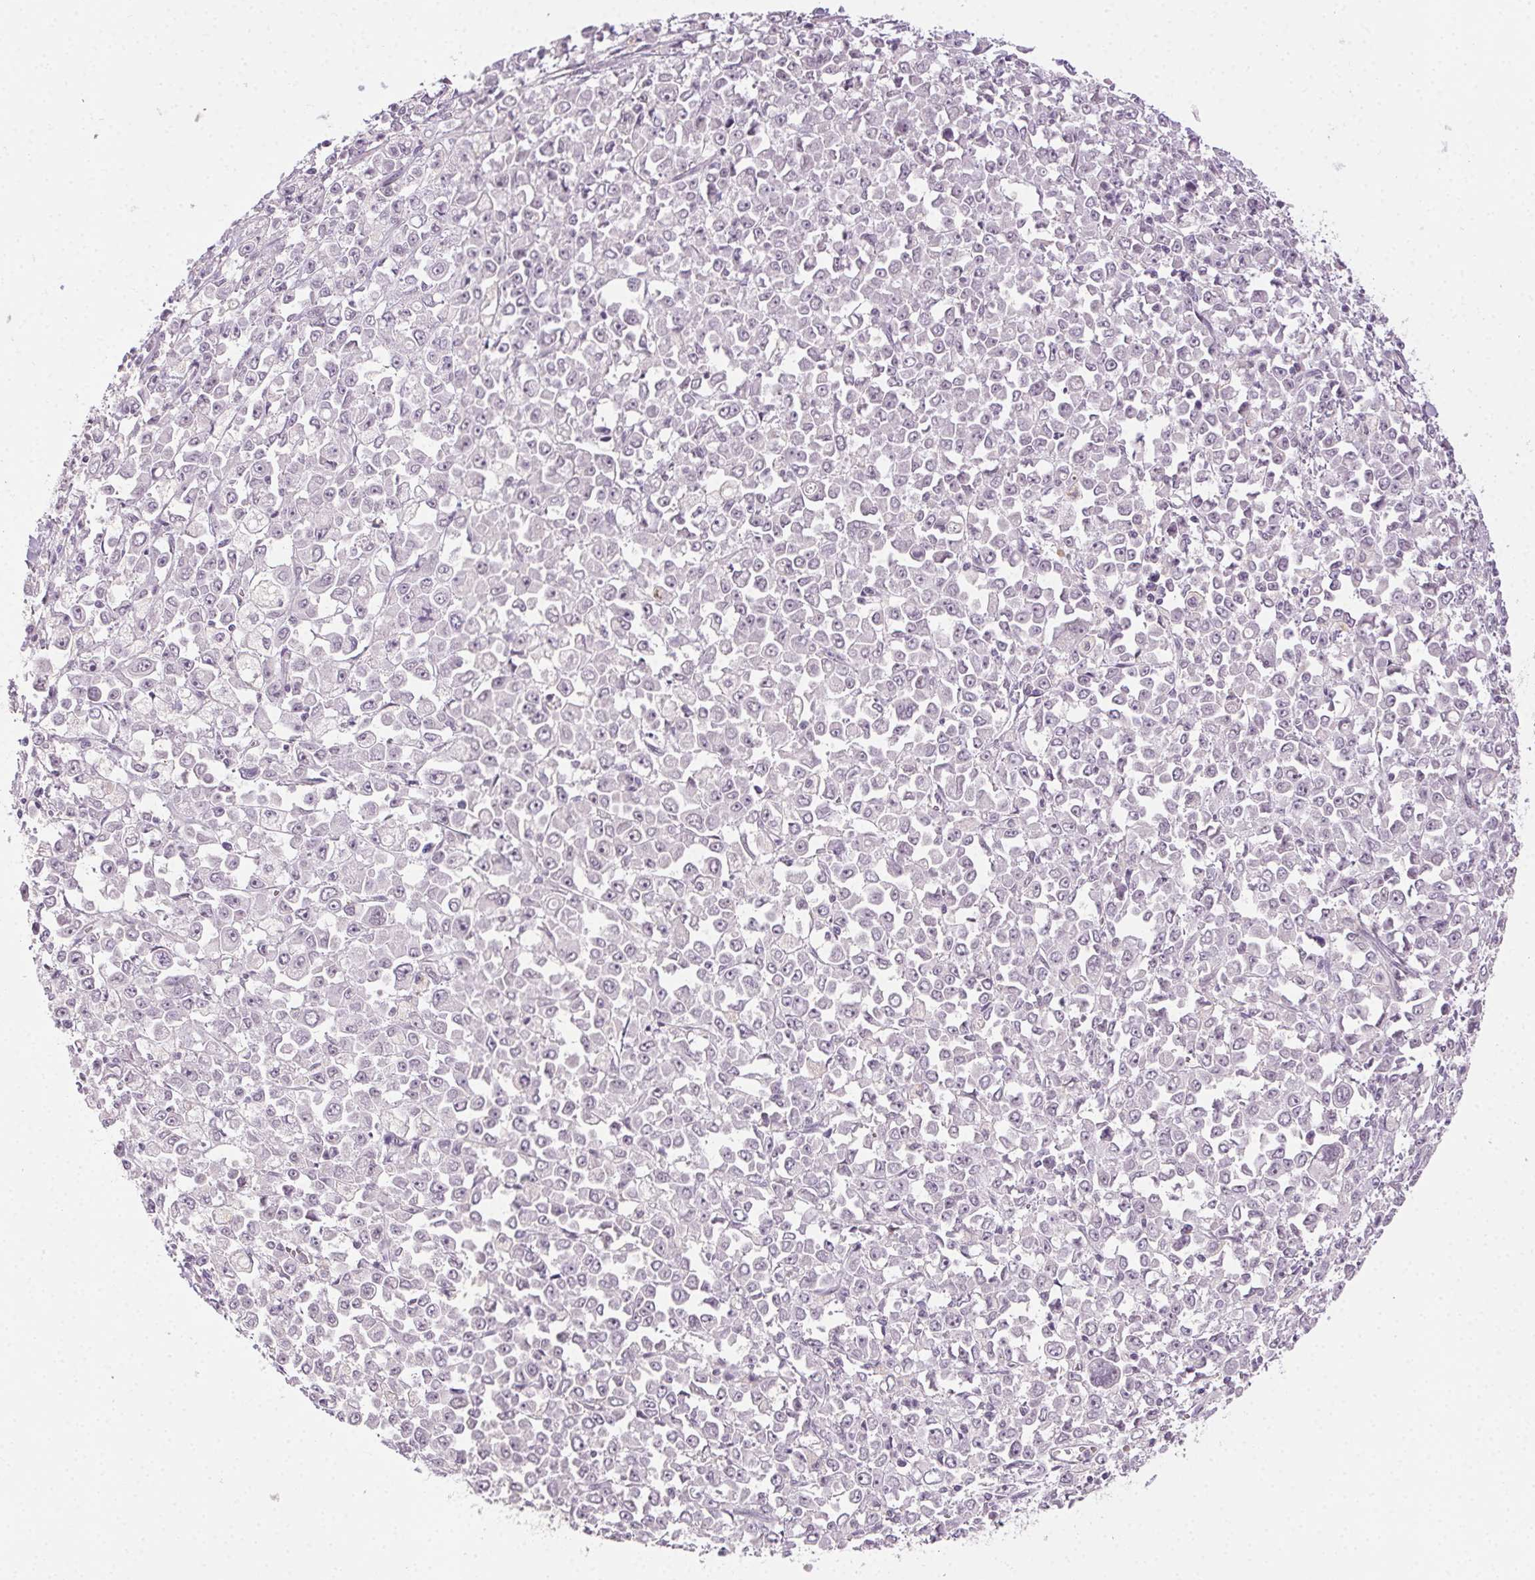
{"staining": {"intensity": "negative", "quantity": "none", "location": "none"}, "tissue": "stomach cancer", "cell_type": "Tumor cells", "image_type": "cancer", "snomed": [{"axis": "morphology", "description": "Adenocarcinoma, NOS"}, {"axis": "topography", "description": "Stomach, upper"}], "caption": "This micrograph is of stomach cancer (adenocarcinoma) stained with immunohistochemistry to label a protein in brown with the nuclei are counter-stained blue. There is no positivity in tumor cells.", "gene": "FAM168A", "patient": {"sex": "male", "age": 70}}